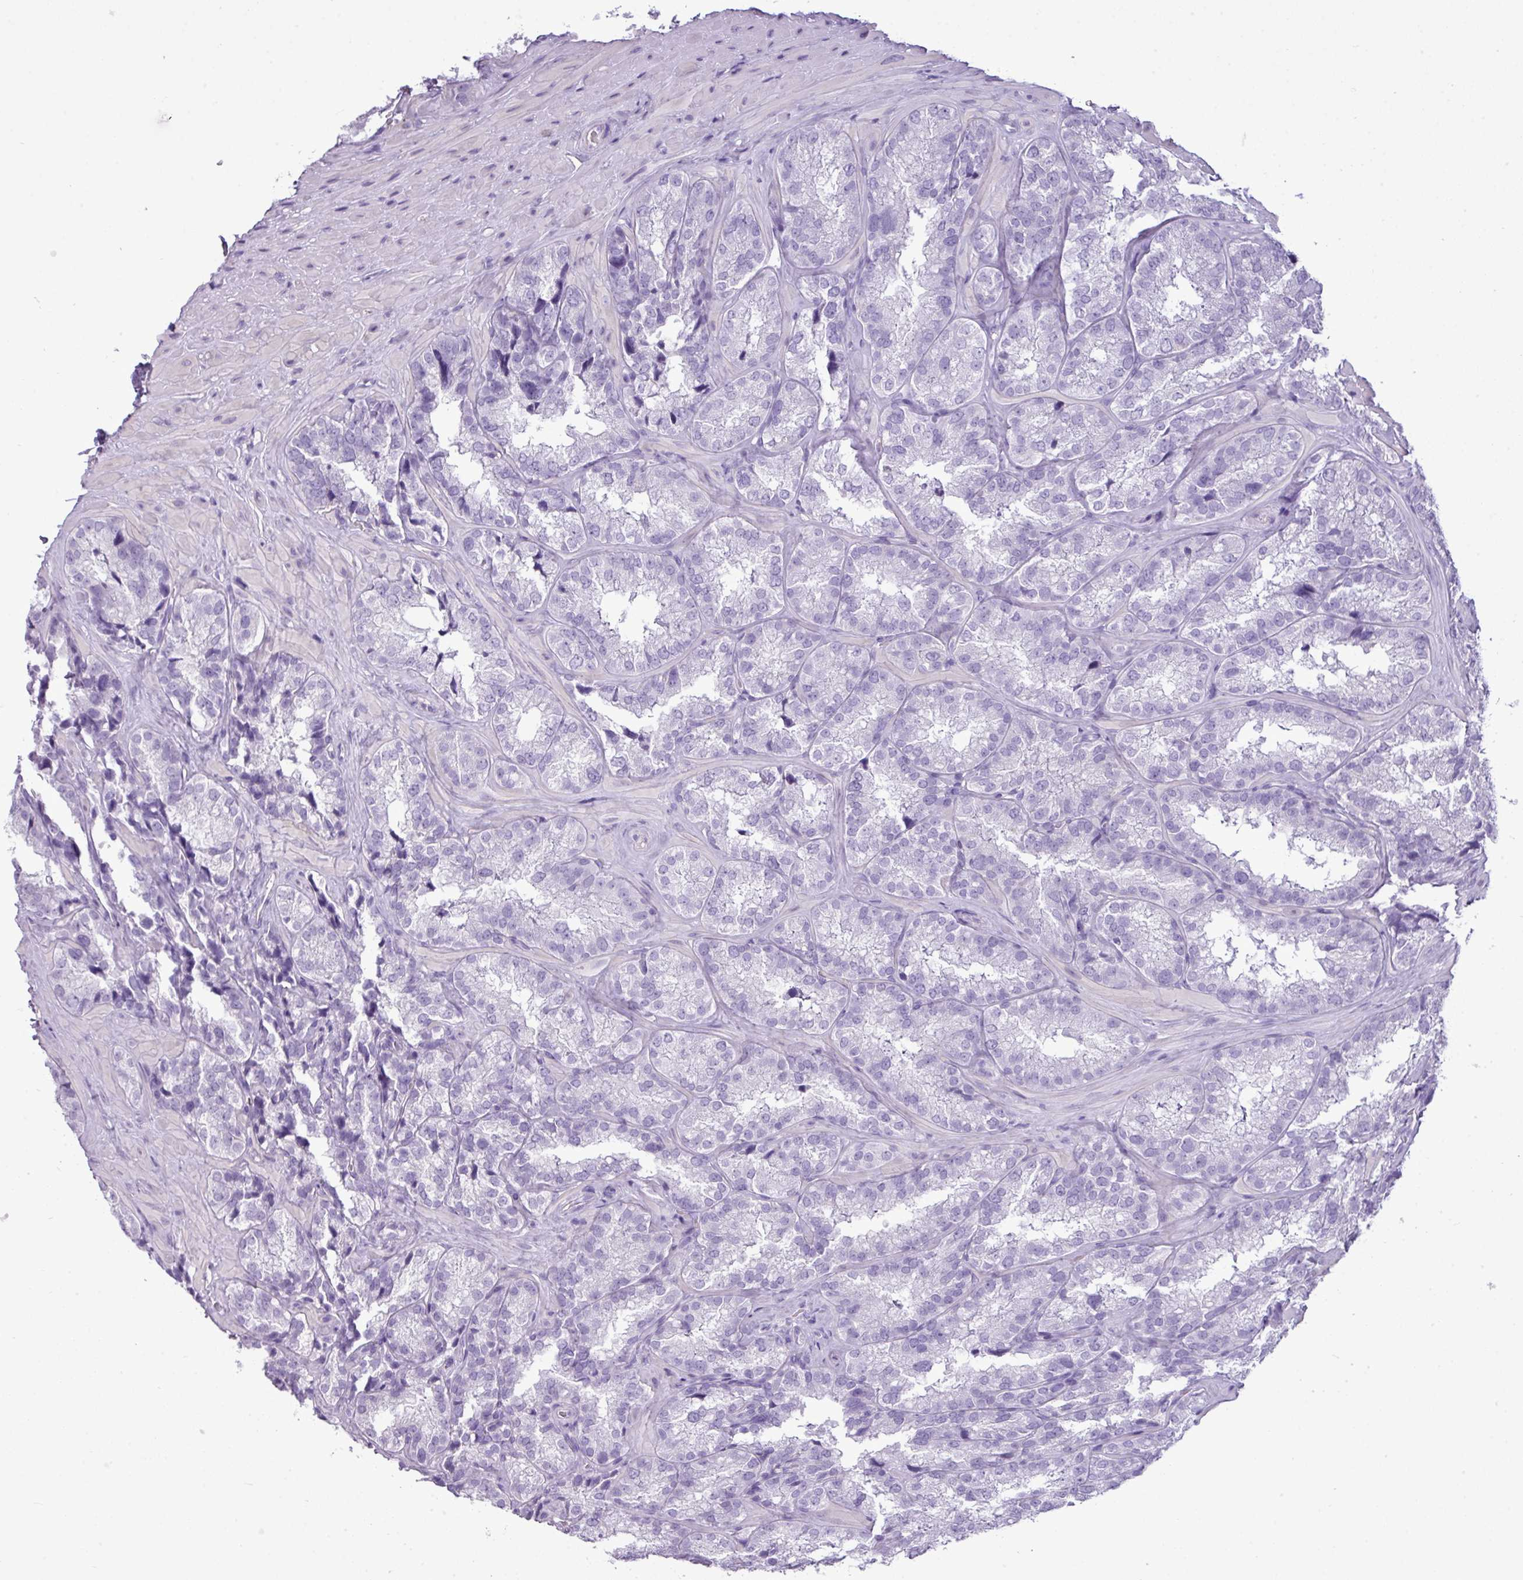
{"staining": {"intensity": "negative", "quantity": "none", "location": "none"}, "tissue": "seminal vesicle", "cell_type": "Glandular cells", "image_type": "normal", "snomed": [{"axis": "morphology", "description": "Normal tissue, NOS"}, {"axis": "topography", "description": "Seminal veicle"}], "caption": "DAB immunohistochemical staining of unremarkable seminal vesicle displays no significant expression in glandular cells. (DAB immunohistochemistry (IHC), high magnification).", "gene": "RBMXL2", "patient": {"sex": "male", "age": 58}}